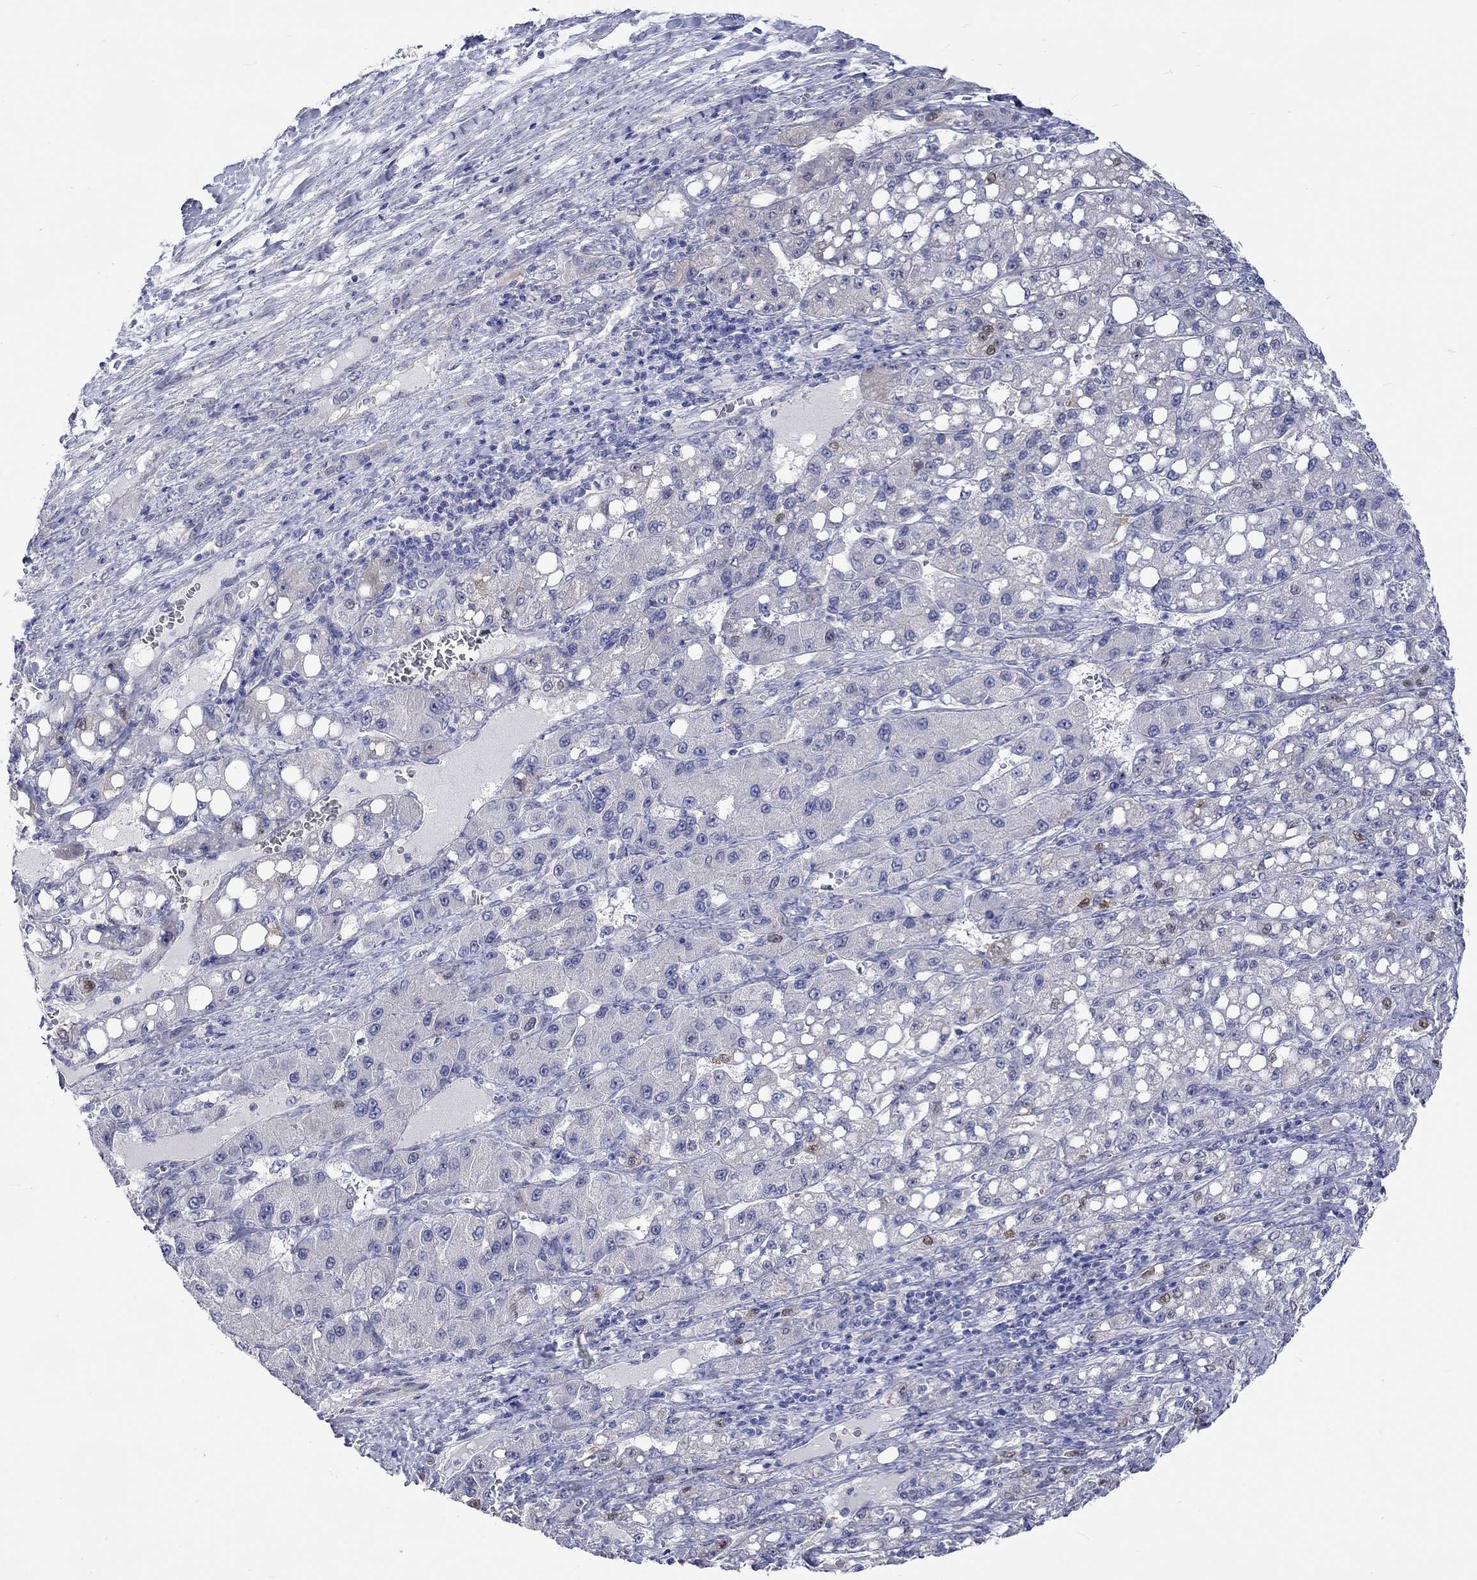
{"staining": {"intensity": "negative", "quantity": "none", "location": "none"}, "tissue": "liver cancer", "cell_type": "Tumor cells", "image_type": "cancer", "snomed": [{"axis": "morphology", "description": "Carcinoma, Hepatocellular, NOS"}, {"axis": "topography", "description": "Liver"}], "caption": "Hepatocellular carcinoma (liver) was stained to show a protein in brown. There is no significant expression in tumor cells.", "gene": "CERS1", "patient": {"sex": "female", "age": 65}}